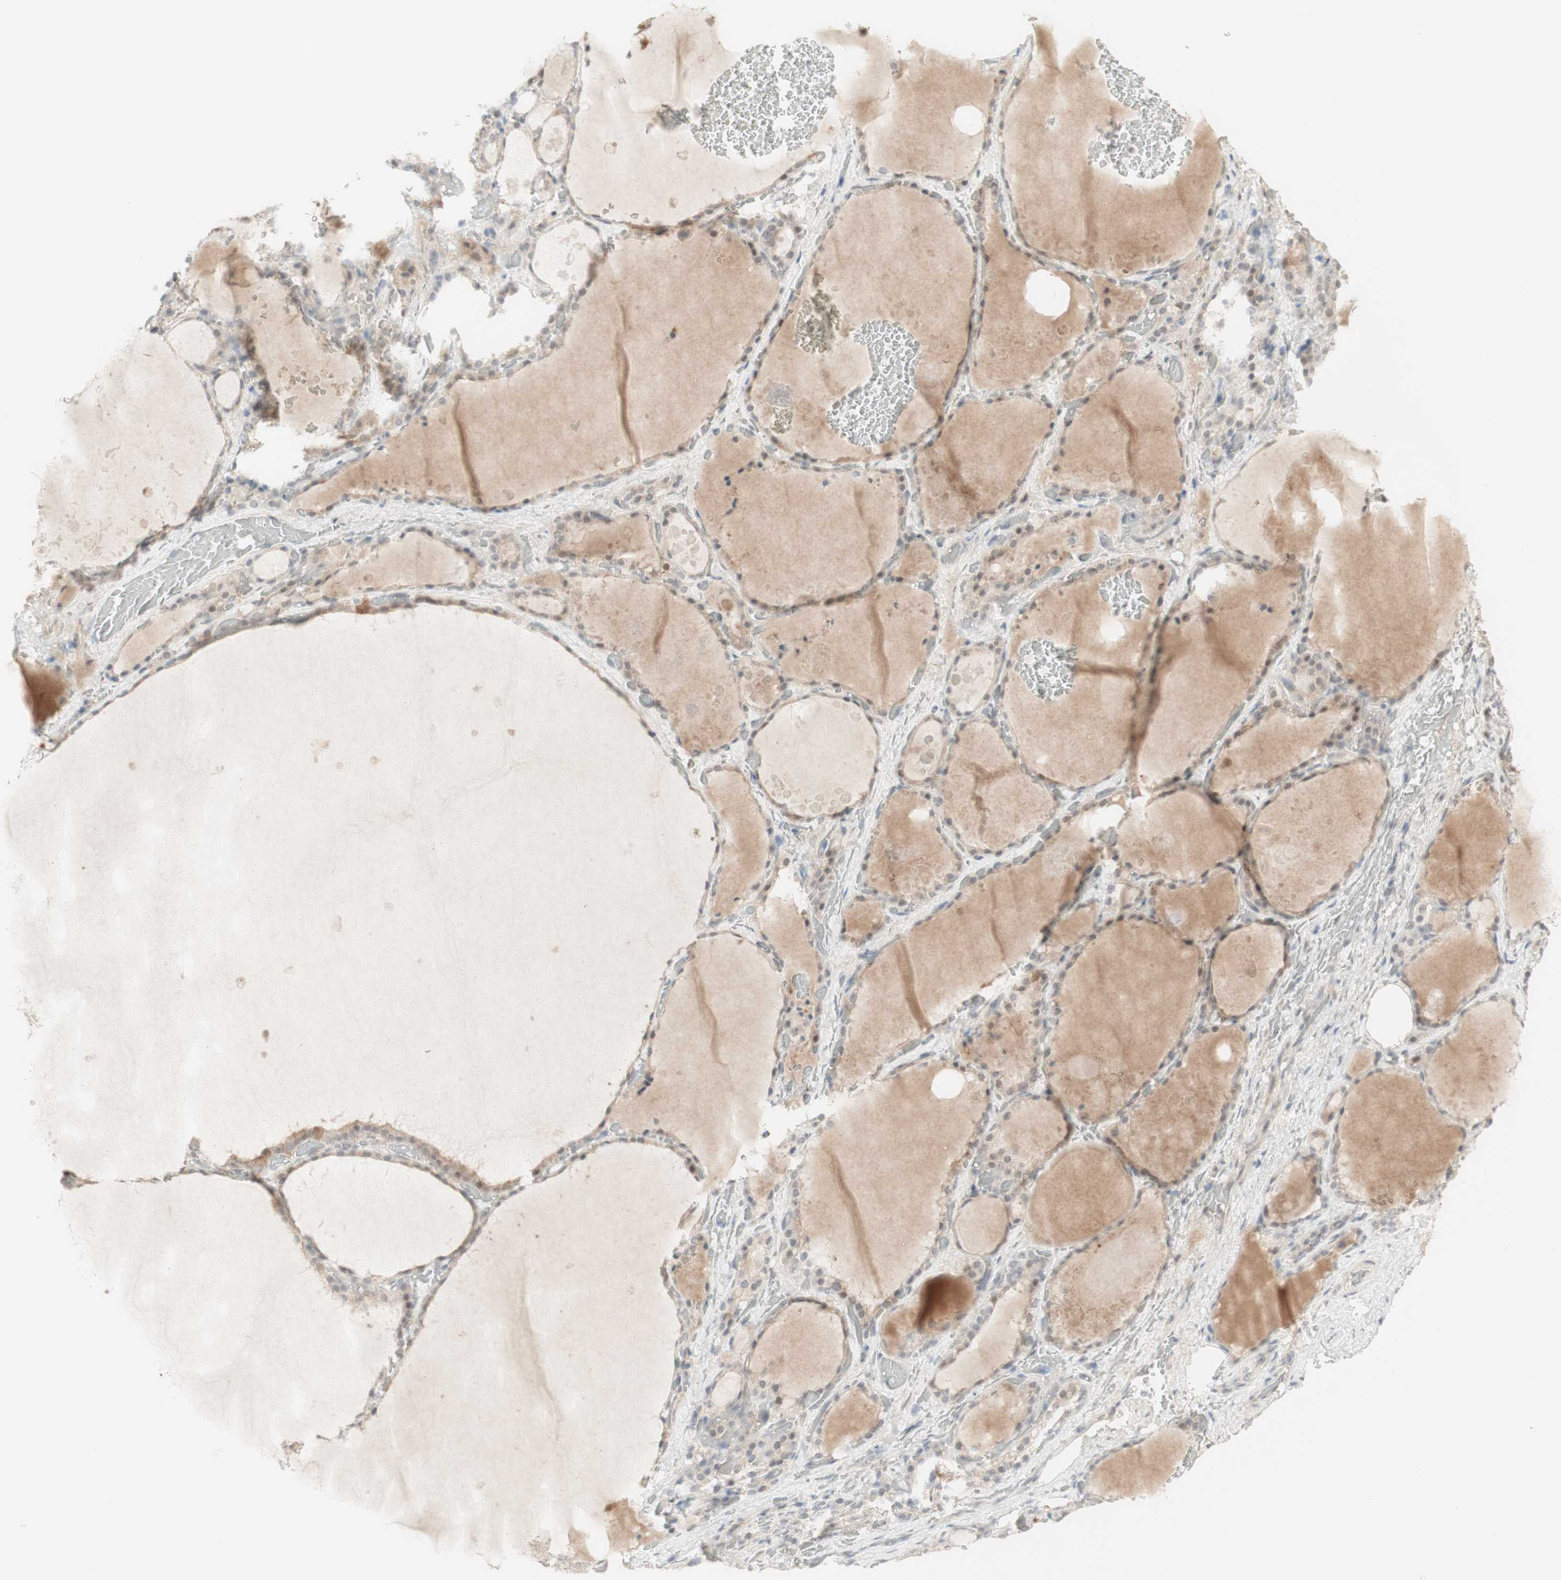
{"staining": {"intensity": "weak", "quantity": "25%-75%", "location": "cytoplasmic/membranous,nuclear"}, "tissue": "thyroid gland", "cell_type": "Glandular cells", "image_type": "normal", "snomed": [{"axis": "morphology", "description": "Normal tissue, NOS"}, {"axis": "topography", "description": "Thyroid gland"}], "caption": "This photomicrograph reveals normal thyroid gland stained with immunohistochemistry to label a protein in brown. The cytoplasmic/membranous,nuclear of glandular cells show weak positivity for the protein. Nuclei are counter-stained blue.", "gene": "PLCD4", "patient": {"sex": "male", "age": 61}}